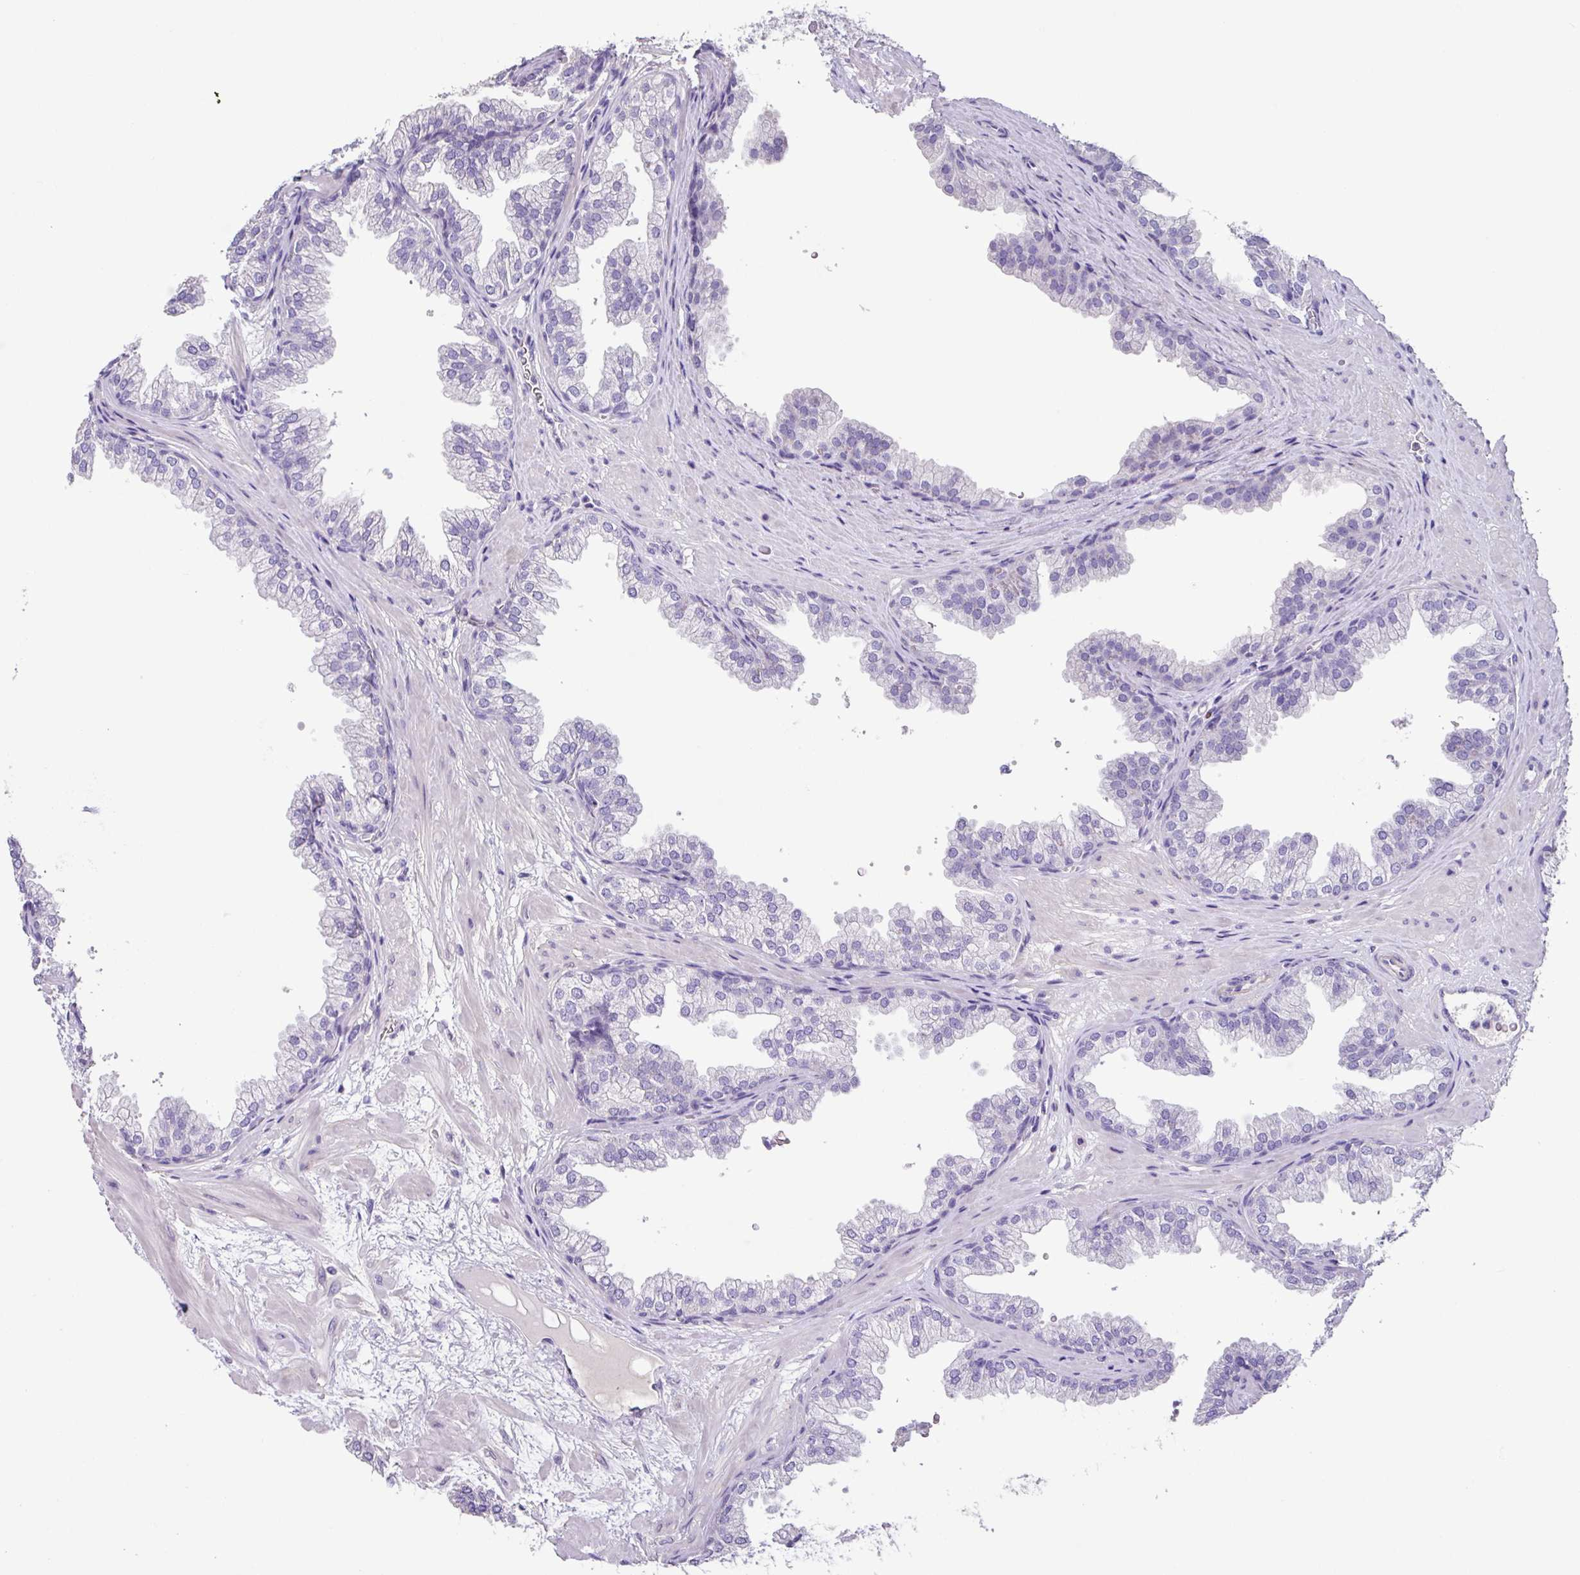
{"staining": {"intensity": "negative", "quantity": "none", "location": "none"}, "tissue": "prostate", "cell_type": "Glandular cells", "image_type": "normal", "snomed": [{"axis": "morphology", "description": "Normal tissue, NOS"}, {"axis": "topography", "description": "Prostate"}], "caption": "Immunohistochemistry (IHC) of benign human prostate demonstrates no staining in glandular cells.", "gene": "ZG16", "patient": {"sex": "male", "age": 37}}